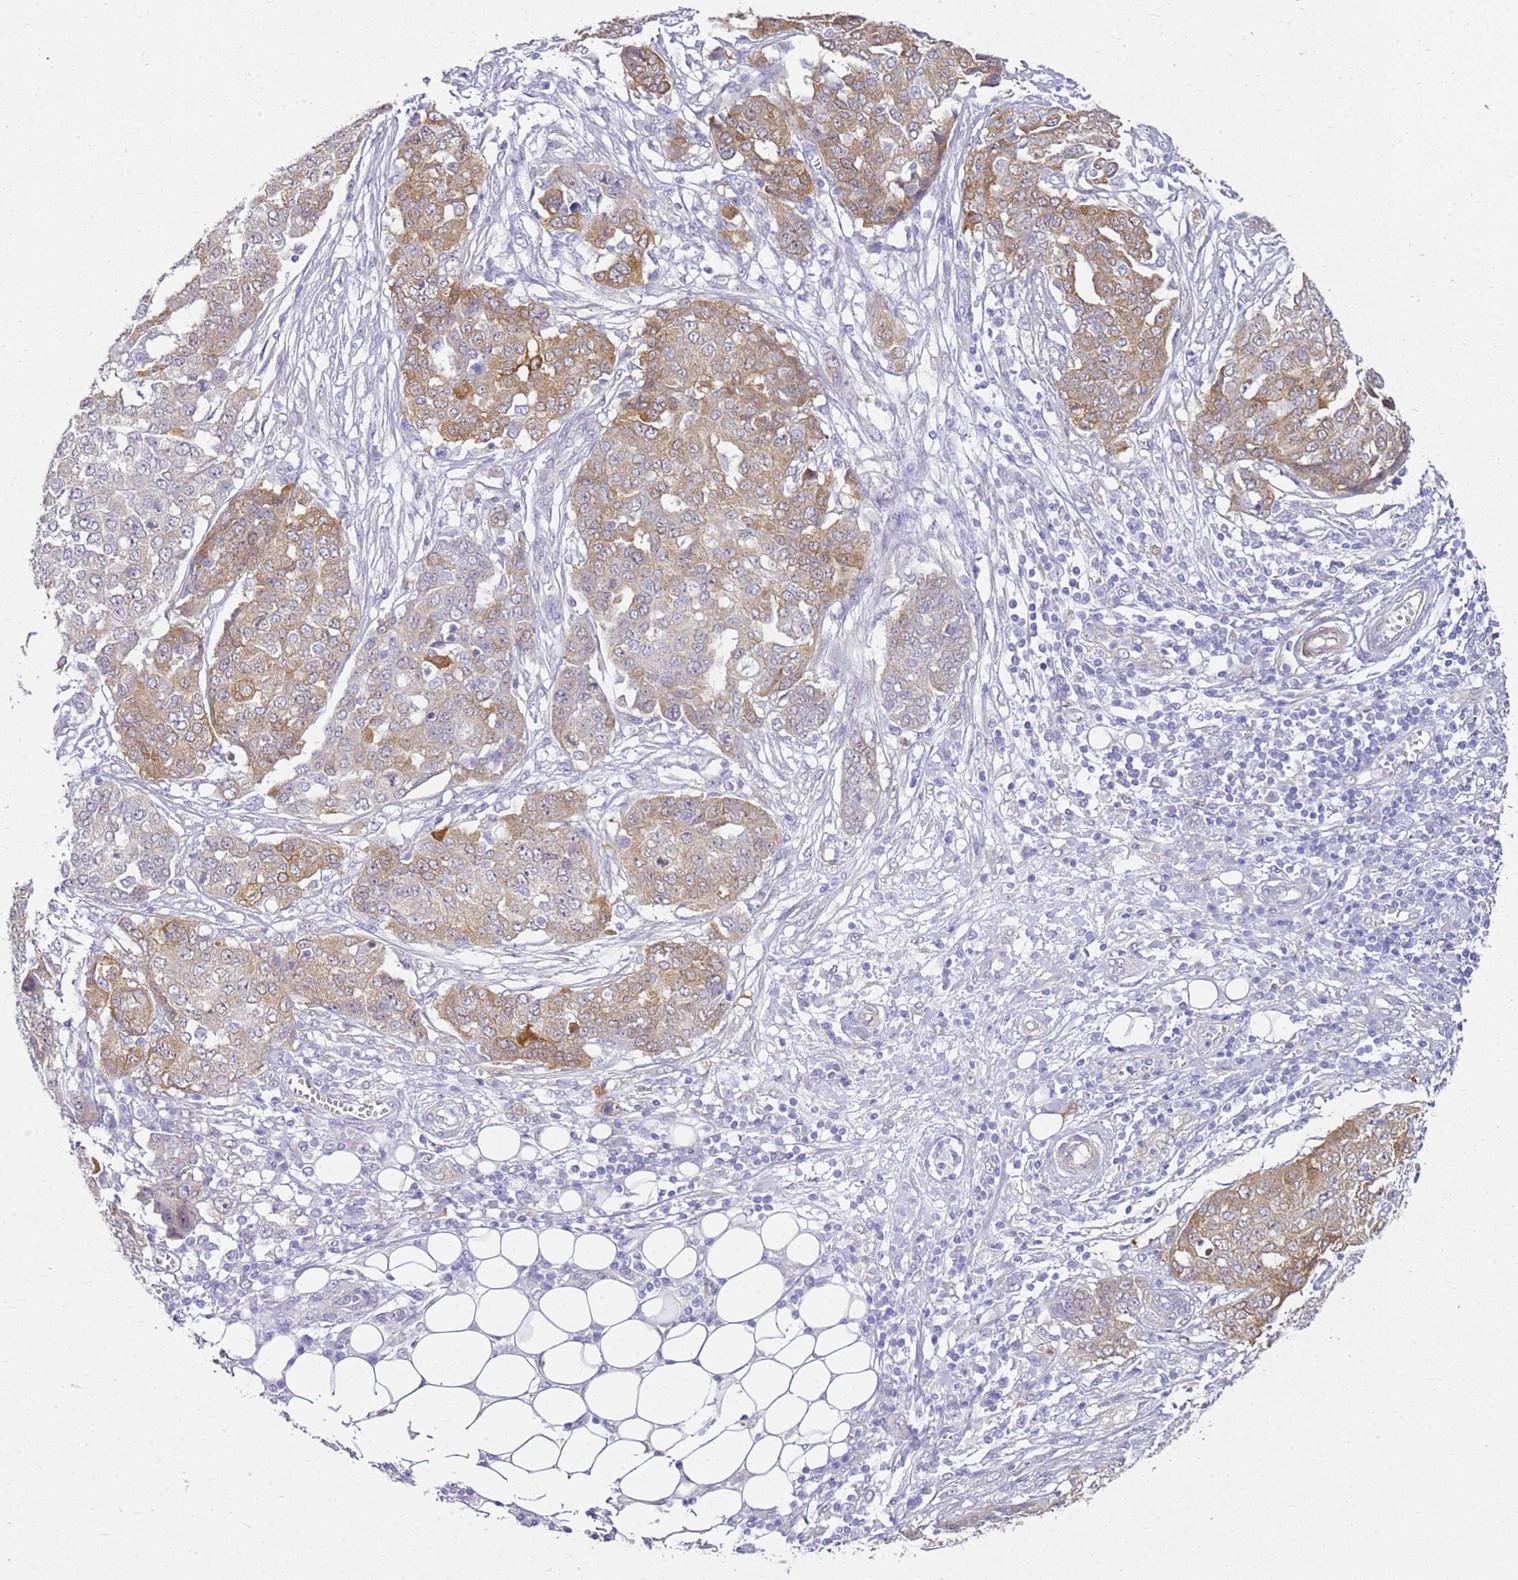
{"staining": {"intensity": "moderate", "quantity": ">75%", "location": "cytoplasmic/membranous"}, "tissue": "ovarian cancer", "cell_type": "Tumor cells", "image_type": "cancer", "snomed": [{"axis": "morphology", "description": "Cystadenocarcinoma, serous, NOS"}, {"axis": "topography", "description": "Soft tissue"}, {"axis": "topography", "description": "Ovary"}], "caption": "The histopathology image demonstrates a brown stain indicating the presence of a protein in the cytoplasmic/membranous of tumor cells in ovarian cancer.", "gene": "HSPB1", "patient": {"sex": "female", "age": 57}}